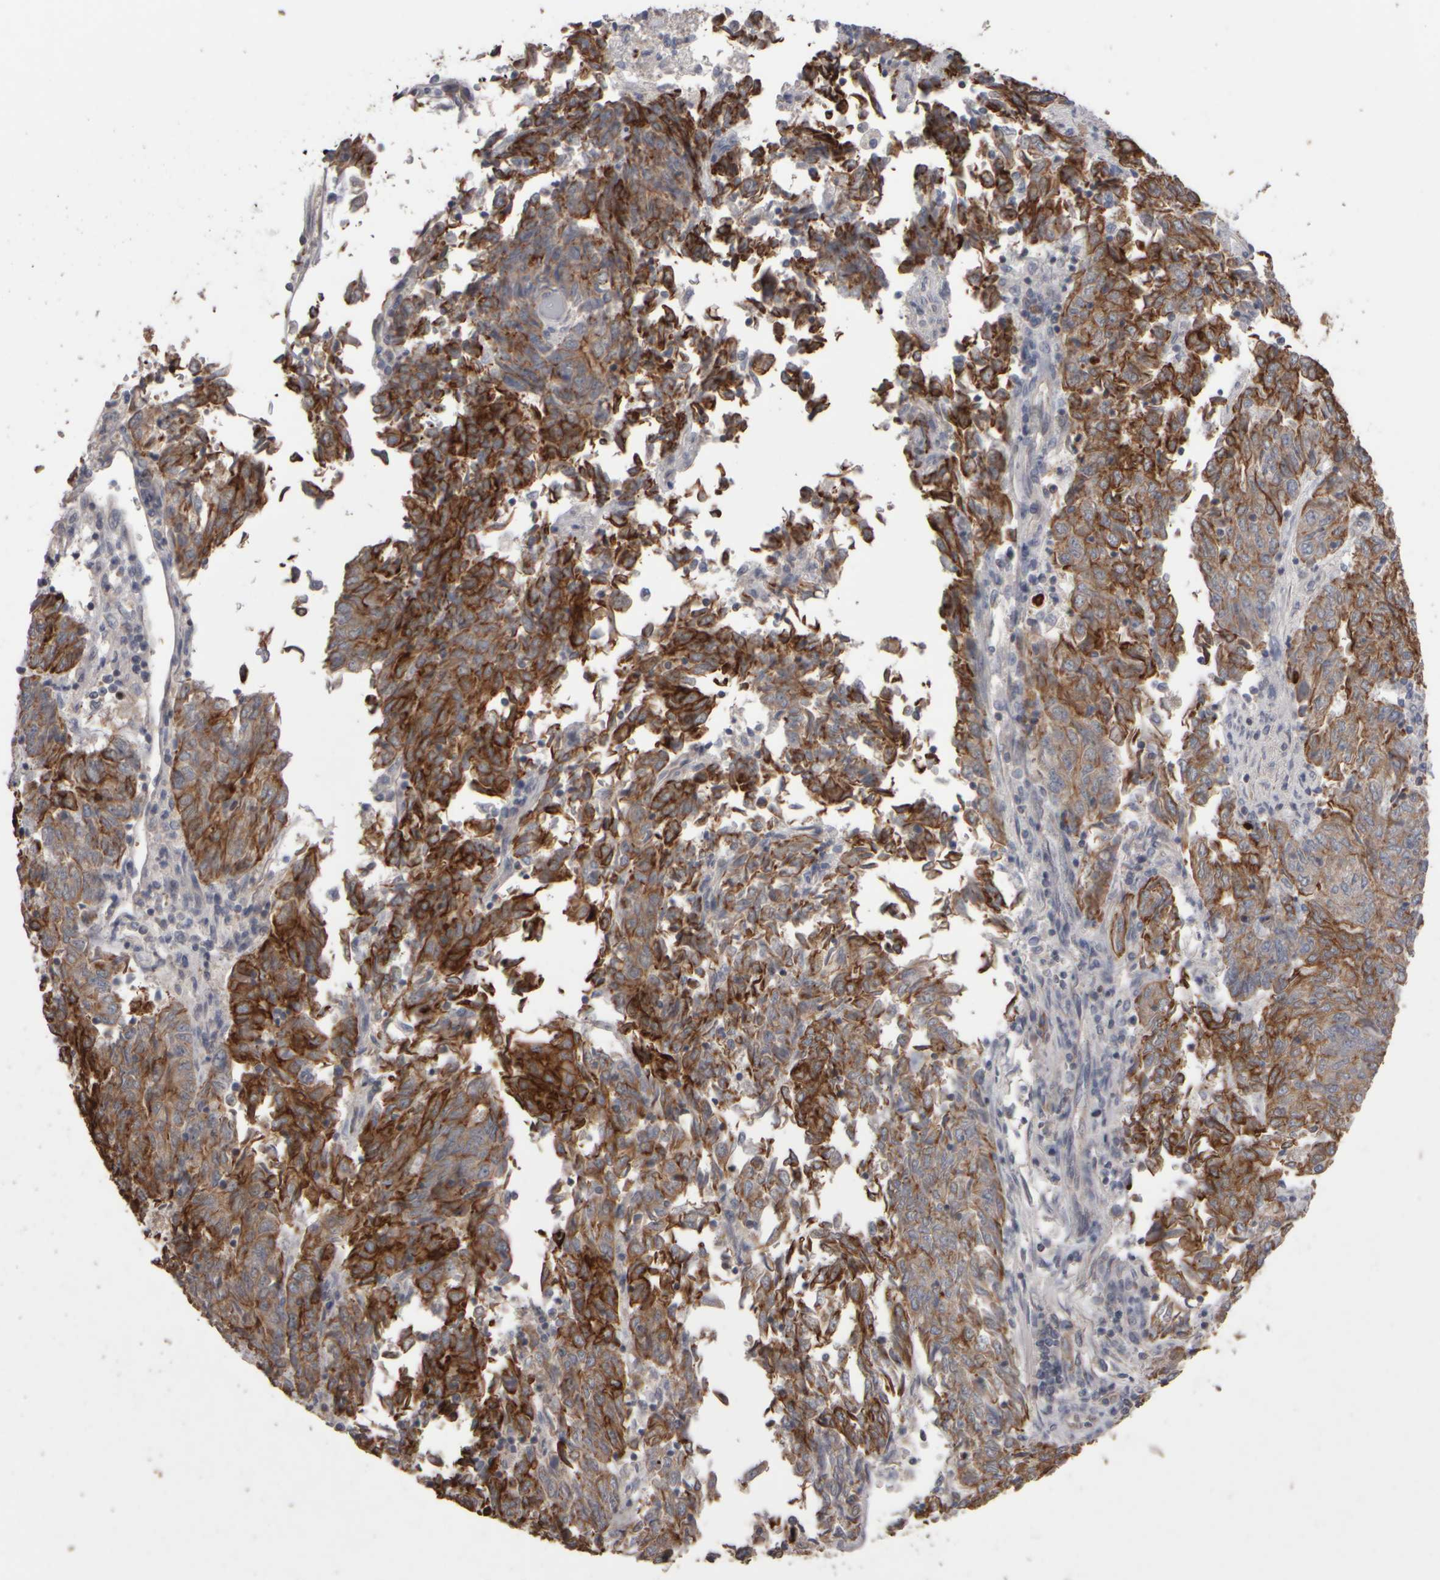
{"staining": {"intensity": "moderate", "quantity": ">75%", "location": "cytoplasmic/membranous"}, "tissue": "endometrial cancer", "cell_type": "Tumor cells", "image_type": "cancer", "snomed": [{"axis": "morphology", "description": "Adenocarcinoma, NOS"}, {"axis": "topography", "description": "Endometrium"}], "caption": "Moderate cytoplasmic/membranous staining is seen in approximately >75% of tumor cells in endometrial cancer (adenocarcinoma).", "gene": "EPHX2", "patient": {"sex": "female", "age": 80}}